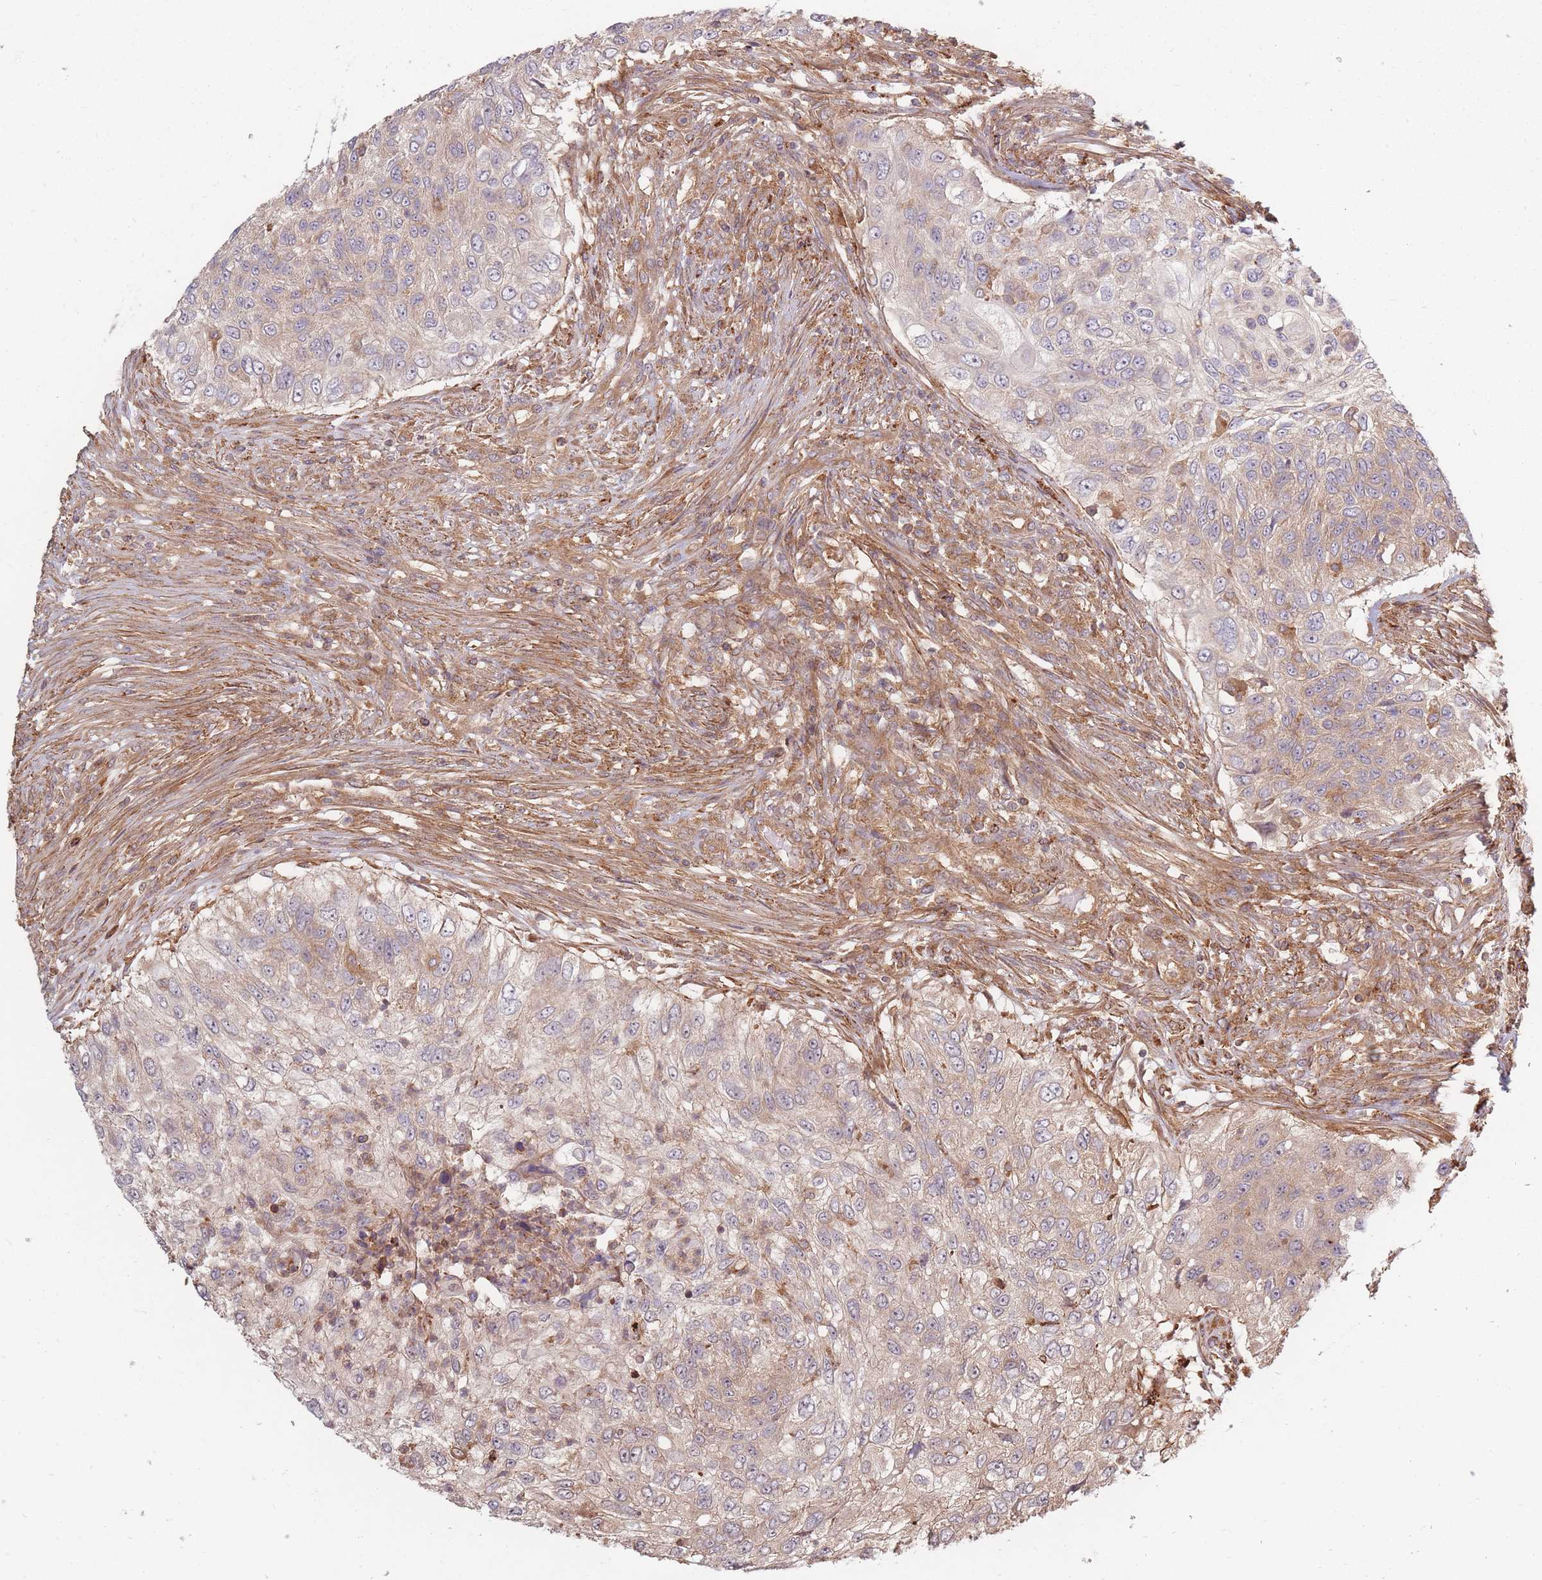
{"staining": {"intensity": "weak", "quantity": "25%-75%", "location": "cytoplasmic/membranous"}, "tissue": "urothelial cancer", "cell_type": "Tumor cells", "image_type": "cancer", "snomed": [{"axis": "morphology", "description": "Urothelial carcinoma, High grade"}, {"axis": "topography", "description": "Urinary bladder"}], "caption": "High-grade urothelial carcinoma was stained to show a protein in brown. There is low levels of weak cytoplasmic/membranous positivity in approximately 25%-75% of tumor cells.", "gene": "RASSF2", "patient": {"sex": "female", "age": 60}}